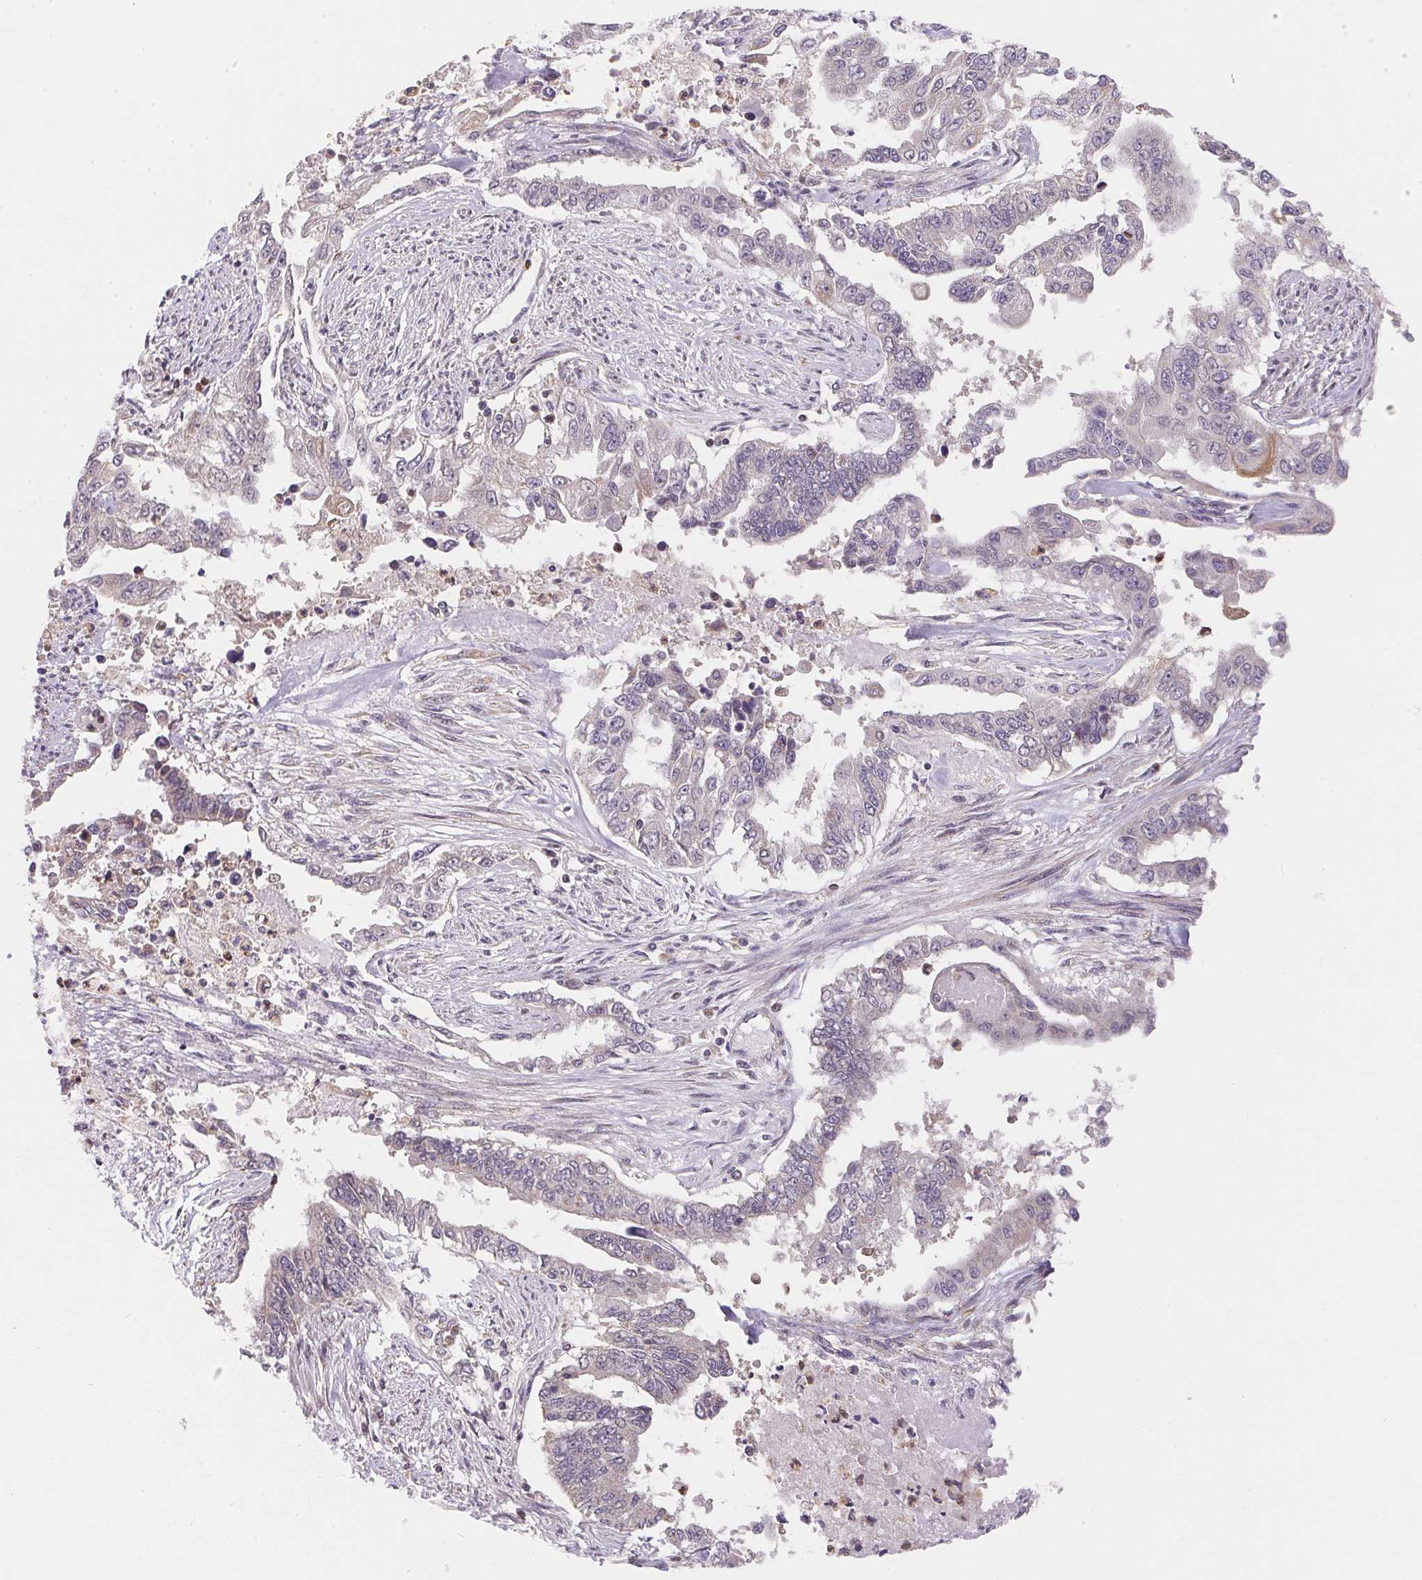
{"staining": {"intensity": "negative", "quantity": "none", "location": "none"}, "tissue": "endometrial cancer", "cell_type": "Tumor cells", "image_type": "cancer", "snomed": [{"axis": "morphology", "description": "Adenocarcinoma, NOS"}, {"axis": "topography", "description": "Uterus"}], "caption": "Immunohistochemistry histopathology image of endometrial cancer stained for a protein (brown), which exhibits no expression in tumor cells.", "gene": "ANKRD13A", "patient": {"sex": "female", "age": 59}}